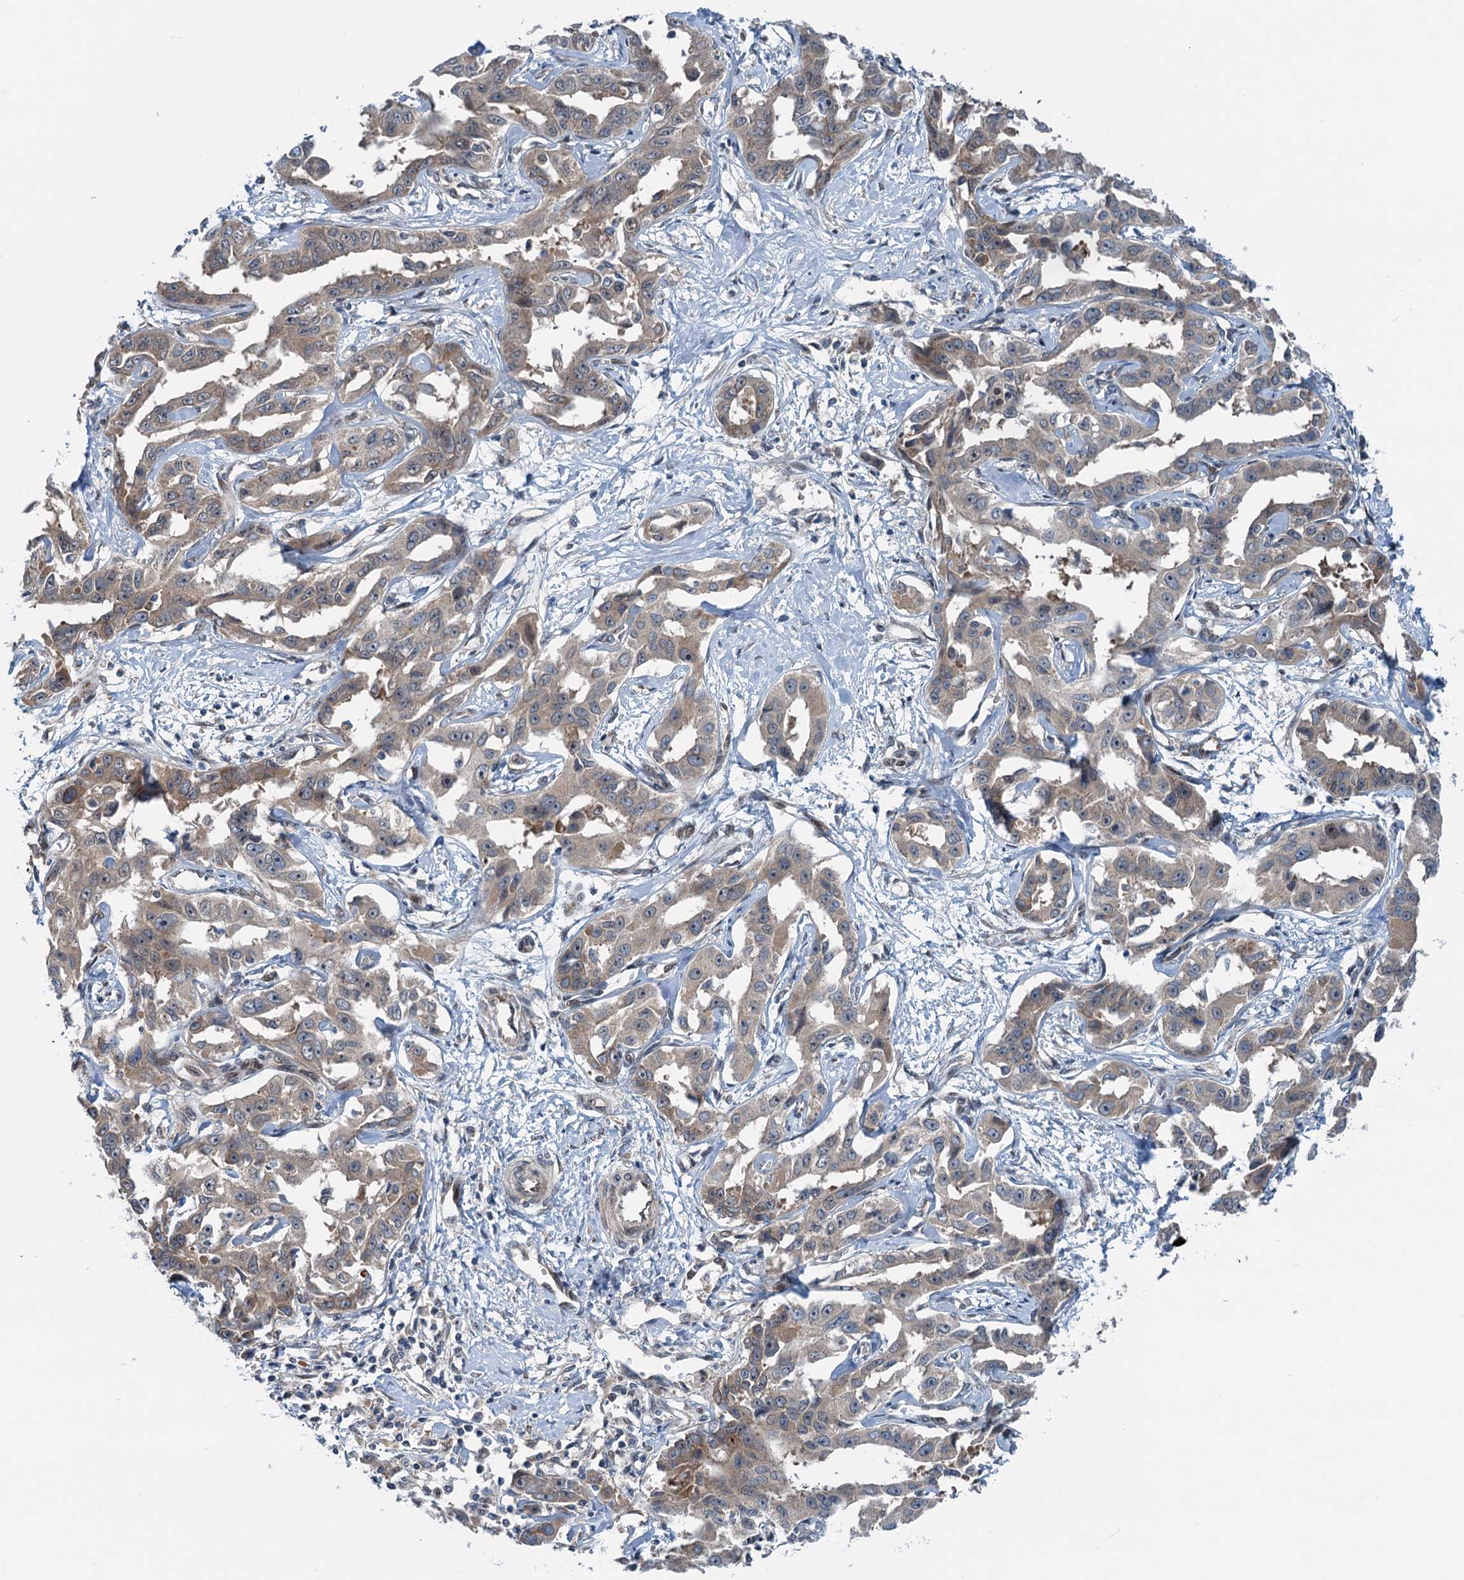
{"staining": {"intensity": "weak", "quantity": "25%-75%", "location": "cytoplasmic/membranous"}, "tissue": "liver cancer", "cell_type": "Tumor cells", "image_type": "cancer", "snomed": [{"axis": "morphology", "description": "Cholangiocarcinoma"}, {"axis": "topography", "description": "Liver"}], "caption": "Protein expression analysis of human liver cholangiocarcinoma reveals weak cytoplasmic/membranous staining in approximately 25%-75% of tumor cells. (brown staining indicates protein expression, while blue staining denotes nuclei).", "gene": "DYNC2I2", "patient": {"sex": "male", "age": 59}}